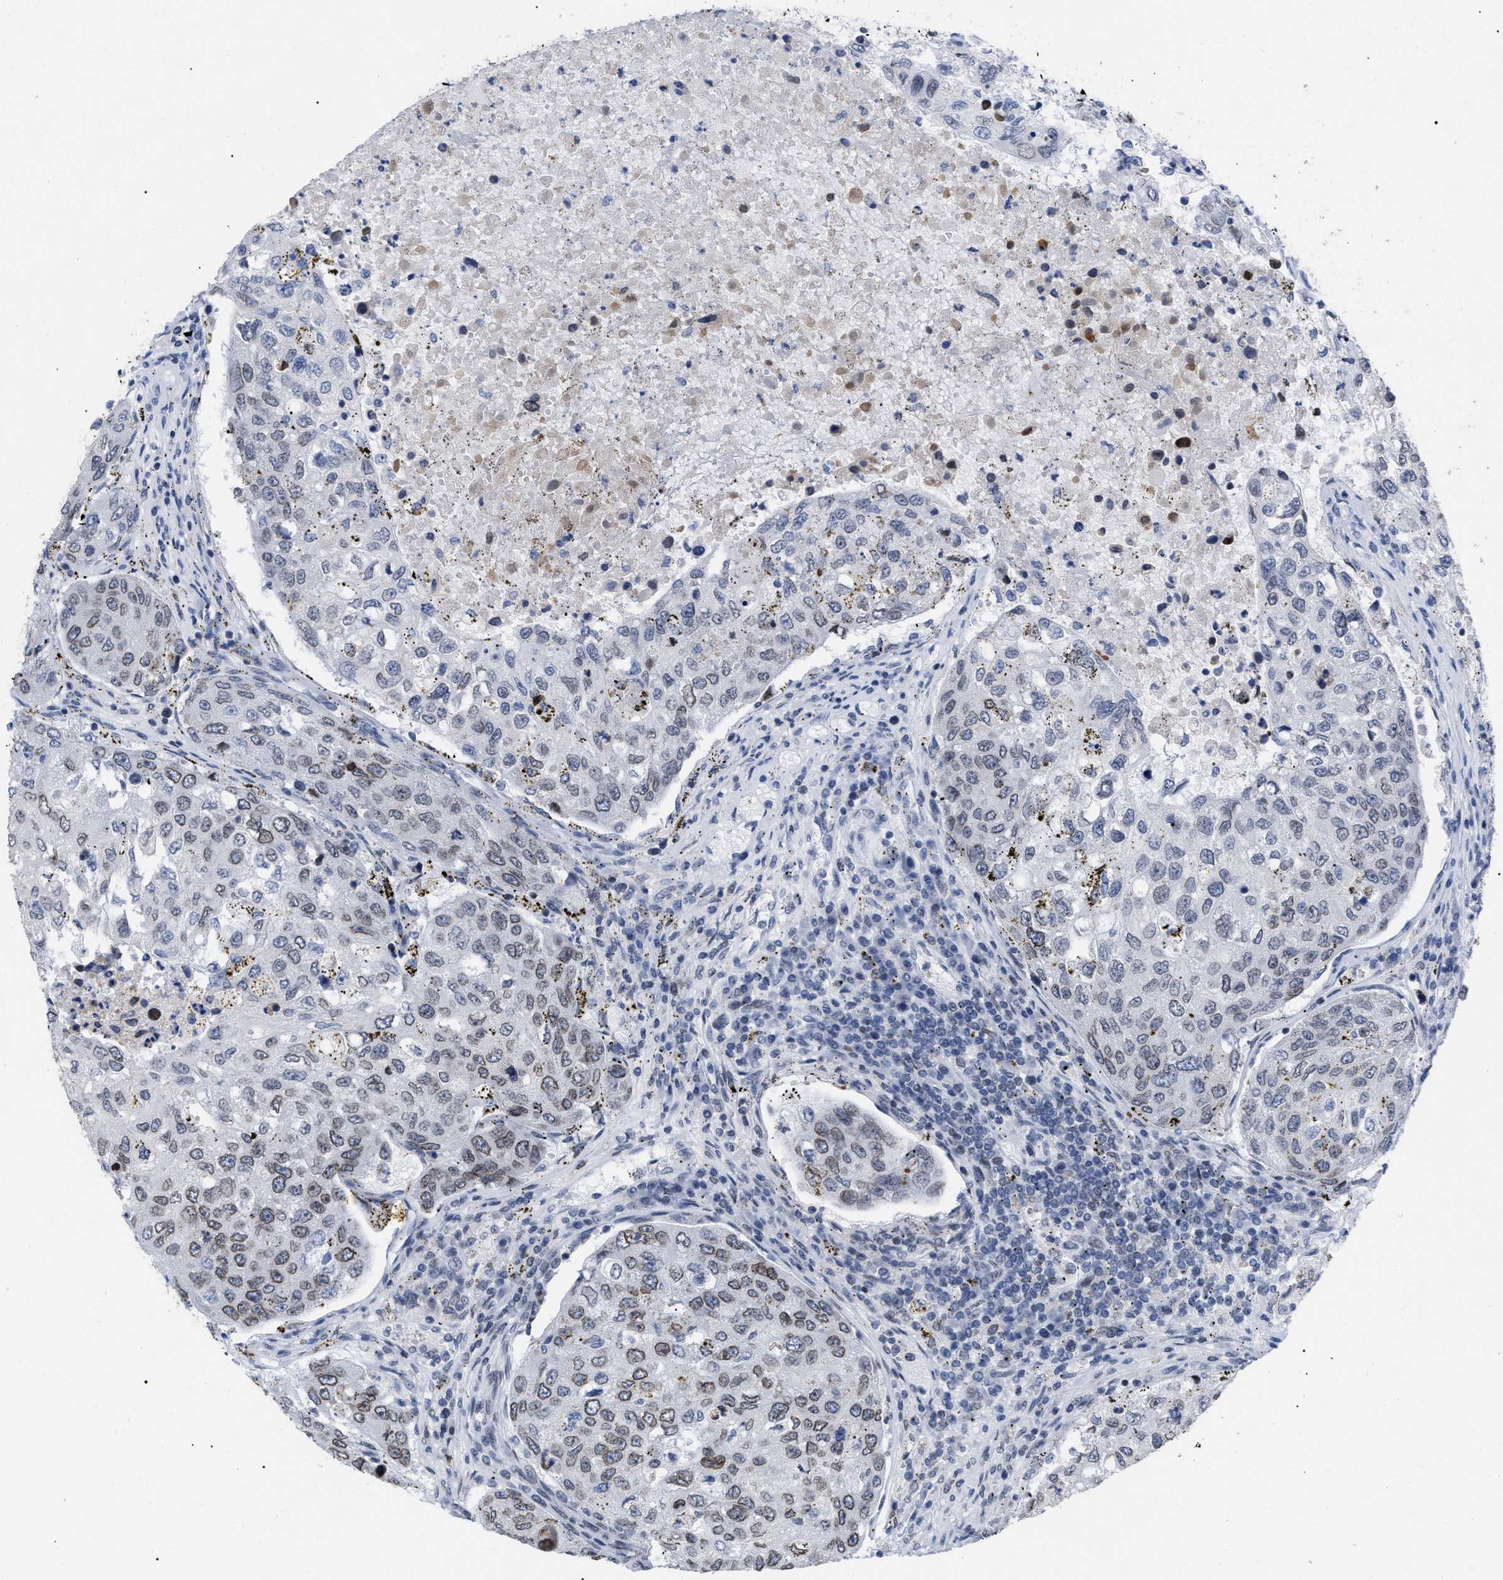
{"staining": {"intensity": "moderate", "quantity": "25%-75%", "location": "cytoplasmic/membranous,nuclear"}, "tissue": "urothelial cancer", "cell_type": "Tumor cells", "image_type": "cancer", "snomed": [{"axis": "morphology", "description": "Urothelial carcinoma, High grade"}, {"axis": "topography", "description": "Lymph node"}, {"axis": "topography", "description": "Urinary bladder"}], "caption": "High-grade urothelial carcinoma was stained to show a protein in brown. There is medium levels of moderate cytoplasmic/membranous and nuclear expression in approximately 25%-75% of tumor cells.", "gene": "TPR", "patient": {"sex": "male", "age": 51}}